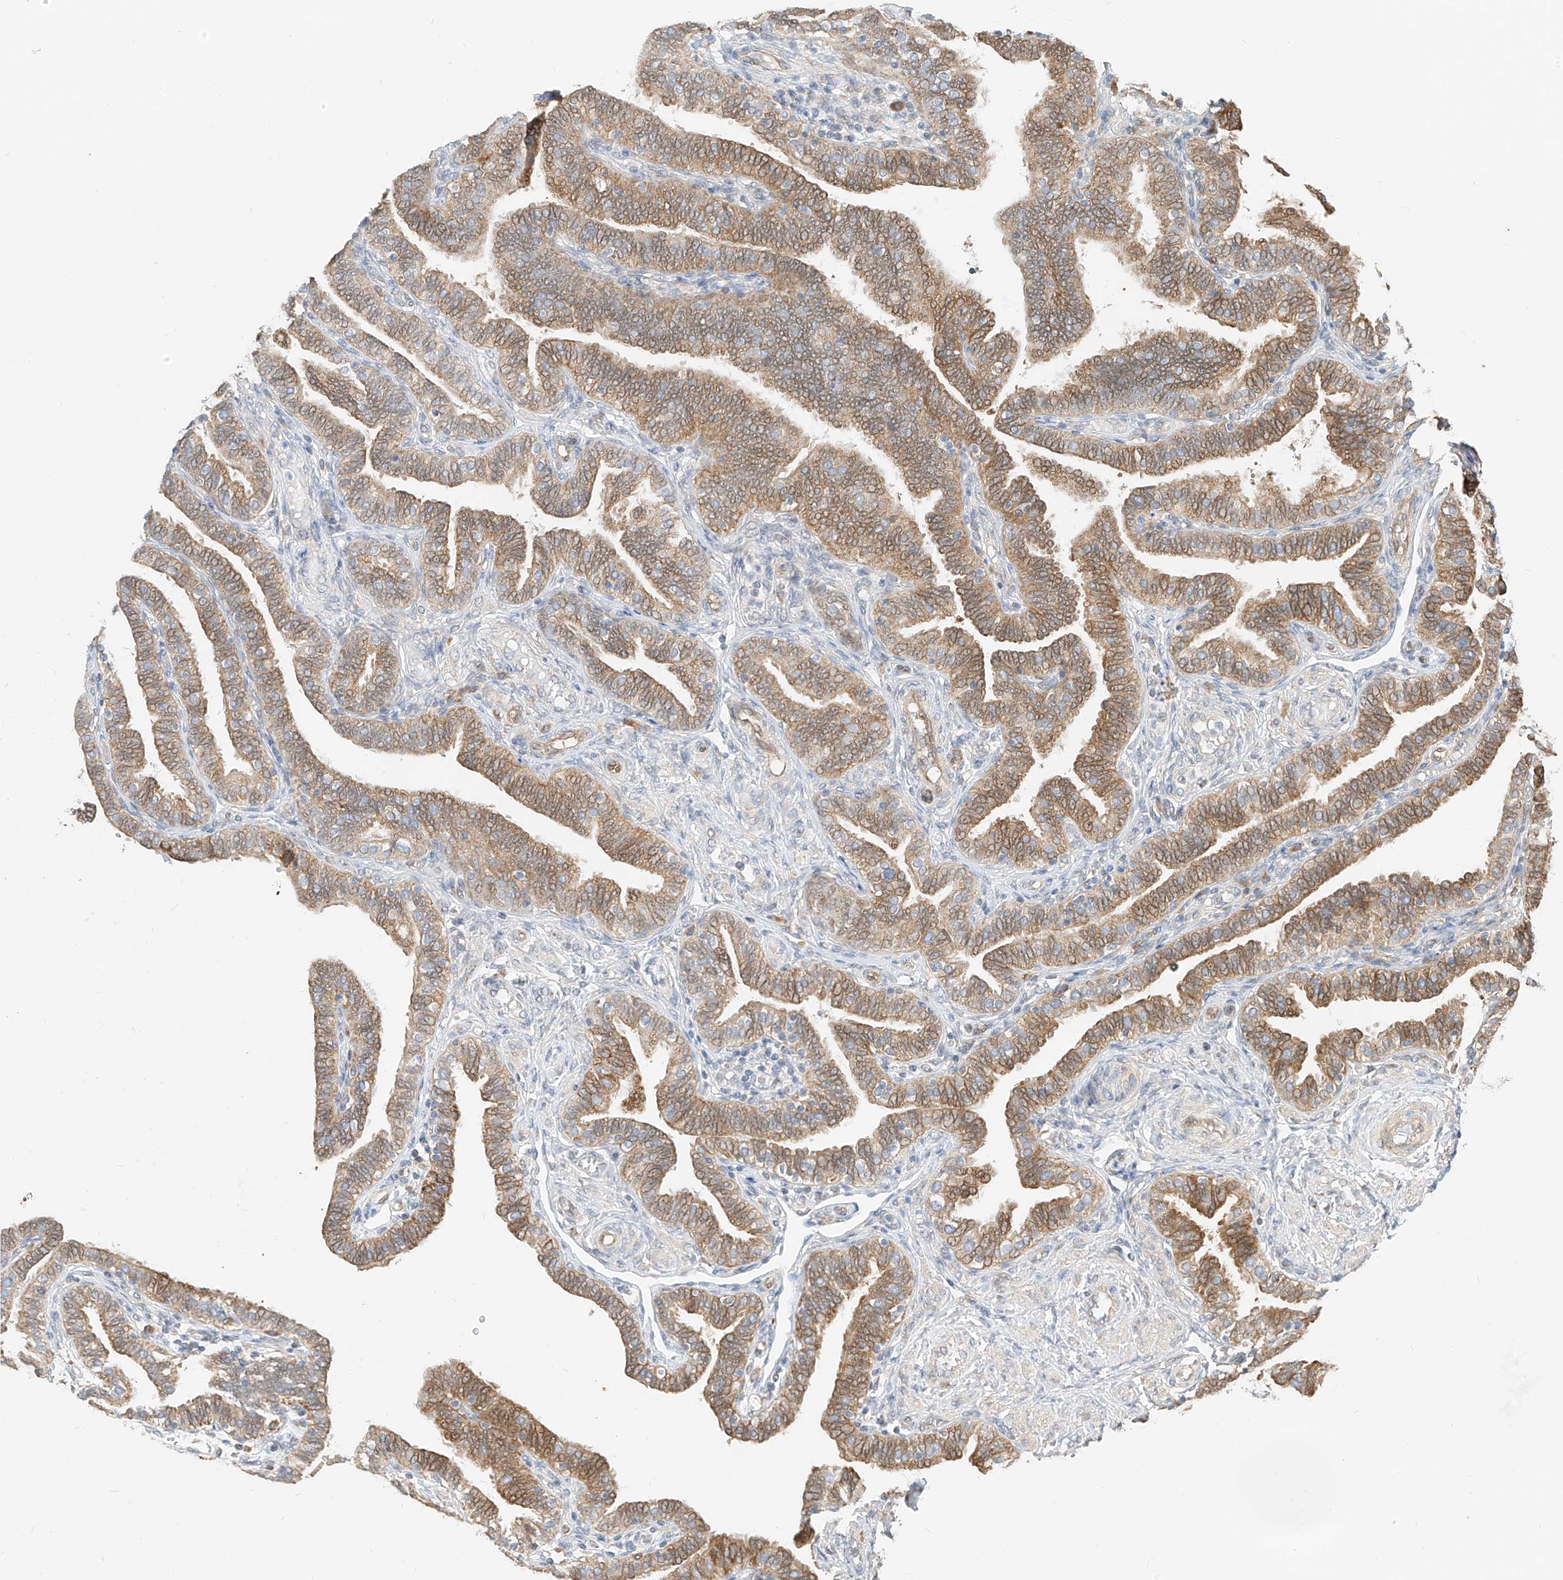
{"staining": {"intensity": "moderate", "quantity": ">75%", "location": "cytoplasmic/membranous"}, "tissue": "fallopian tube", "cell_type": "Glandular cells", "image_type": "normal", "snomed": [{"axis": "morphology", "description": "Normal tissue, NOS"}, {"axis": "topography", "description": "Fallopian tube"}], "caption": "The image shows a brown stain indicating the presence of a protein in the cytoplasmic/membranous of glandular cells in fallopian tube.", "gene": "PPA2", "patient": {"sex": "female", "age": 39}}